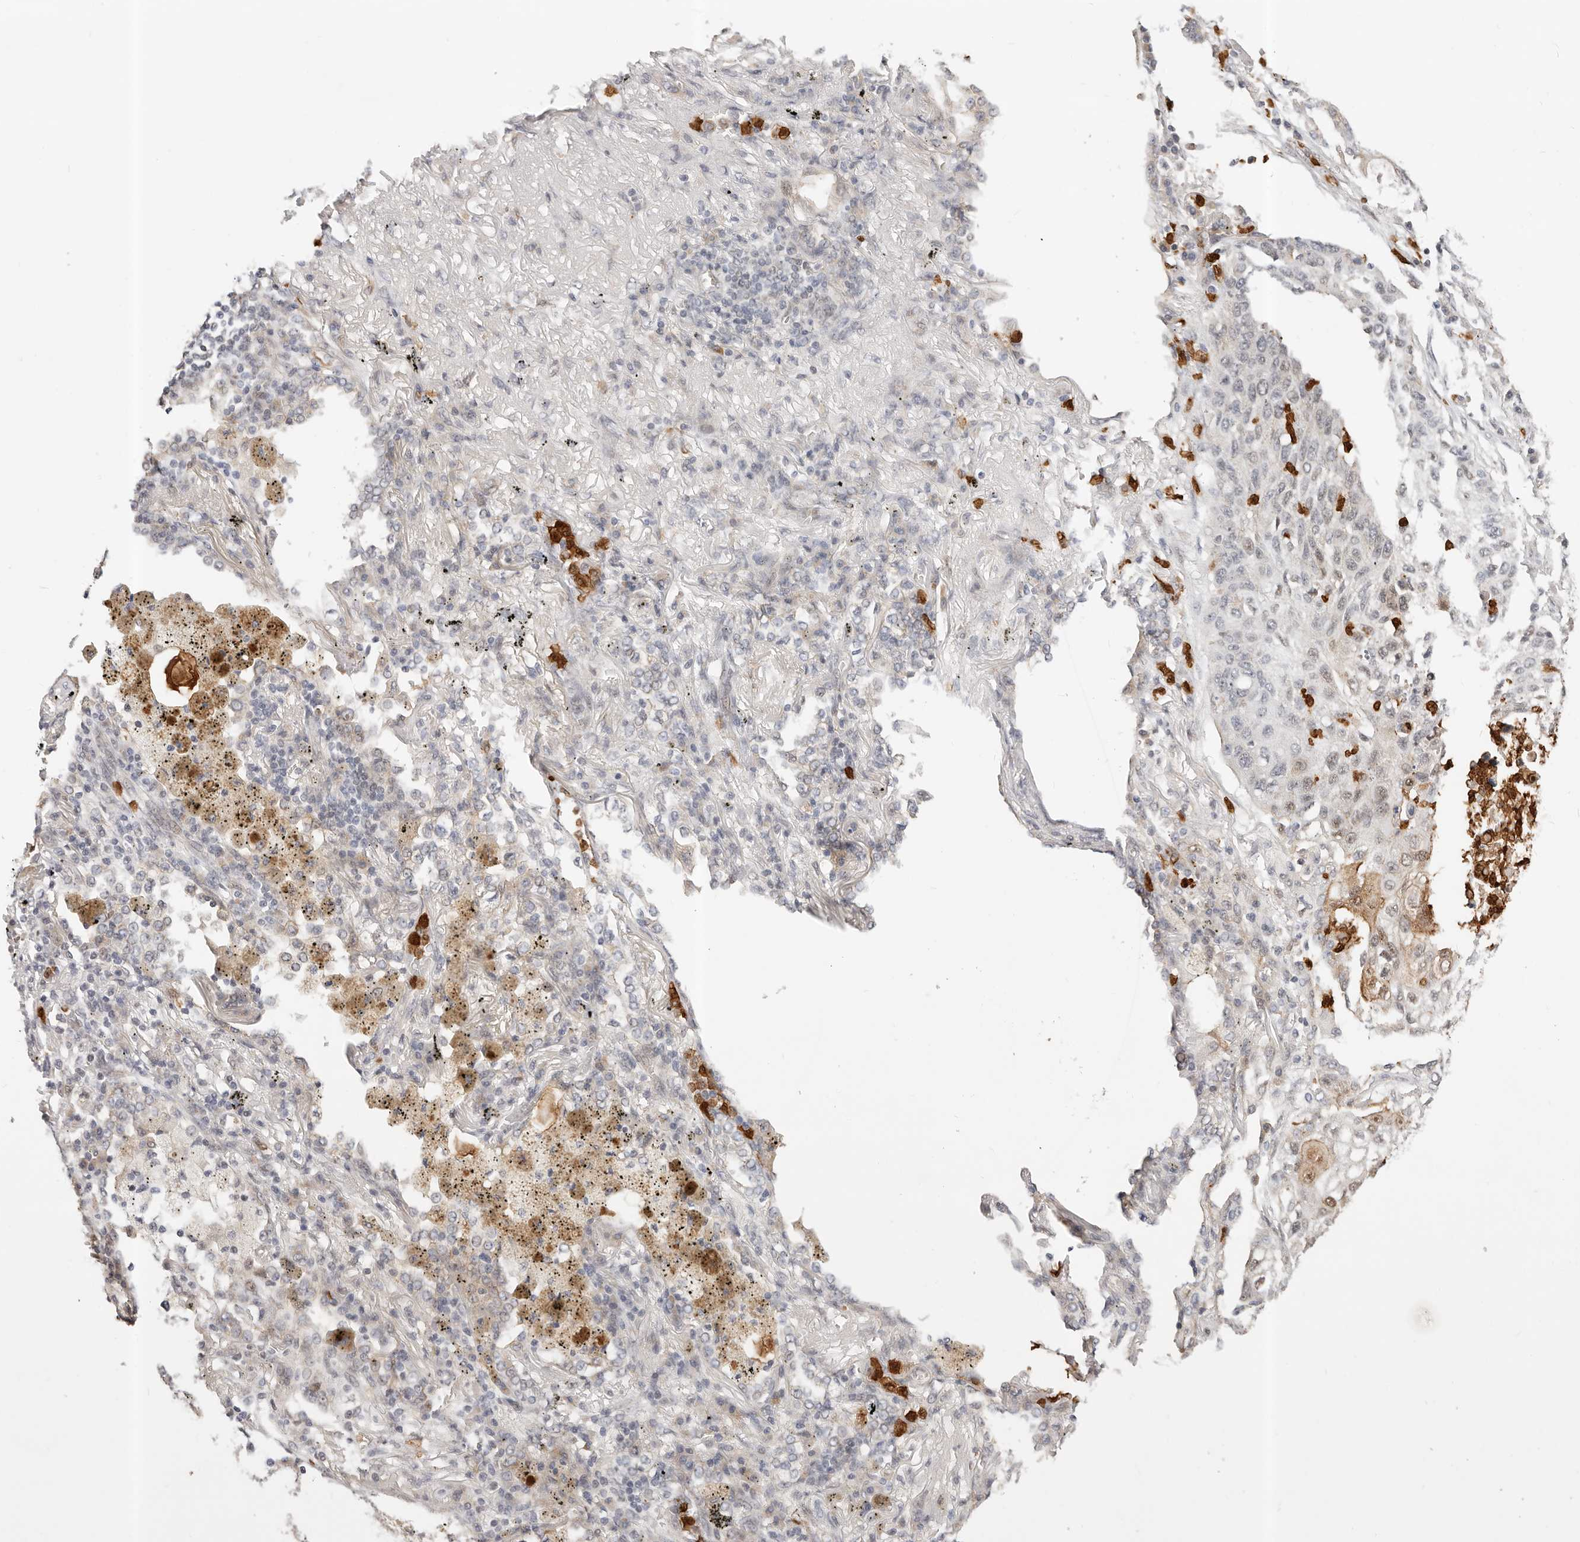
{"staining": {"intensity": "negative", "quantity": "none", "location": "none"}, "tissue": "lung cancer", "cell_type": "Tumor cells", "image_type": "cancer", "snomed": [{"axis": "morphology", "description": "Squamous cell carcinoma, NOS"}, {"axis": "topography", "description": "Lung"}], "caption": "Protein analysis of lung cancer (squamous cell carcinoma) exhibits no significant staining in tumor cells. (DAB immunohistochemistry (IHC) with hematoxylin counter stain).", "gene": "AFDN", "patient": {"sex": "female", "age": 63}}